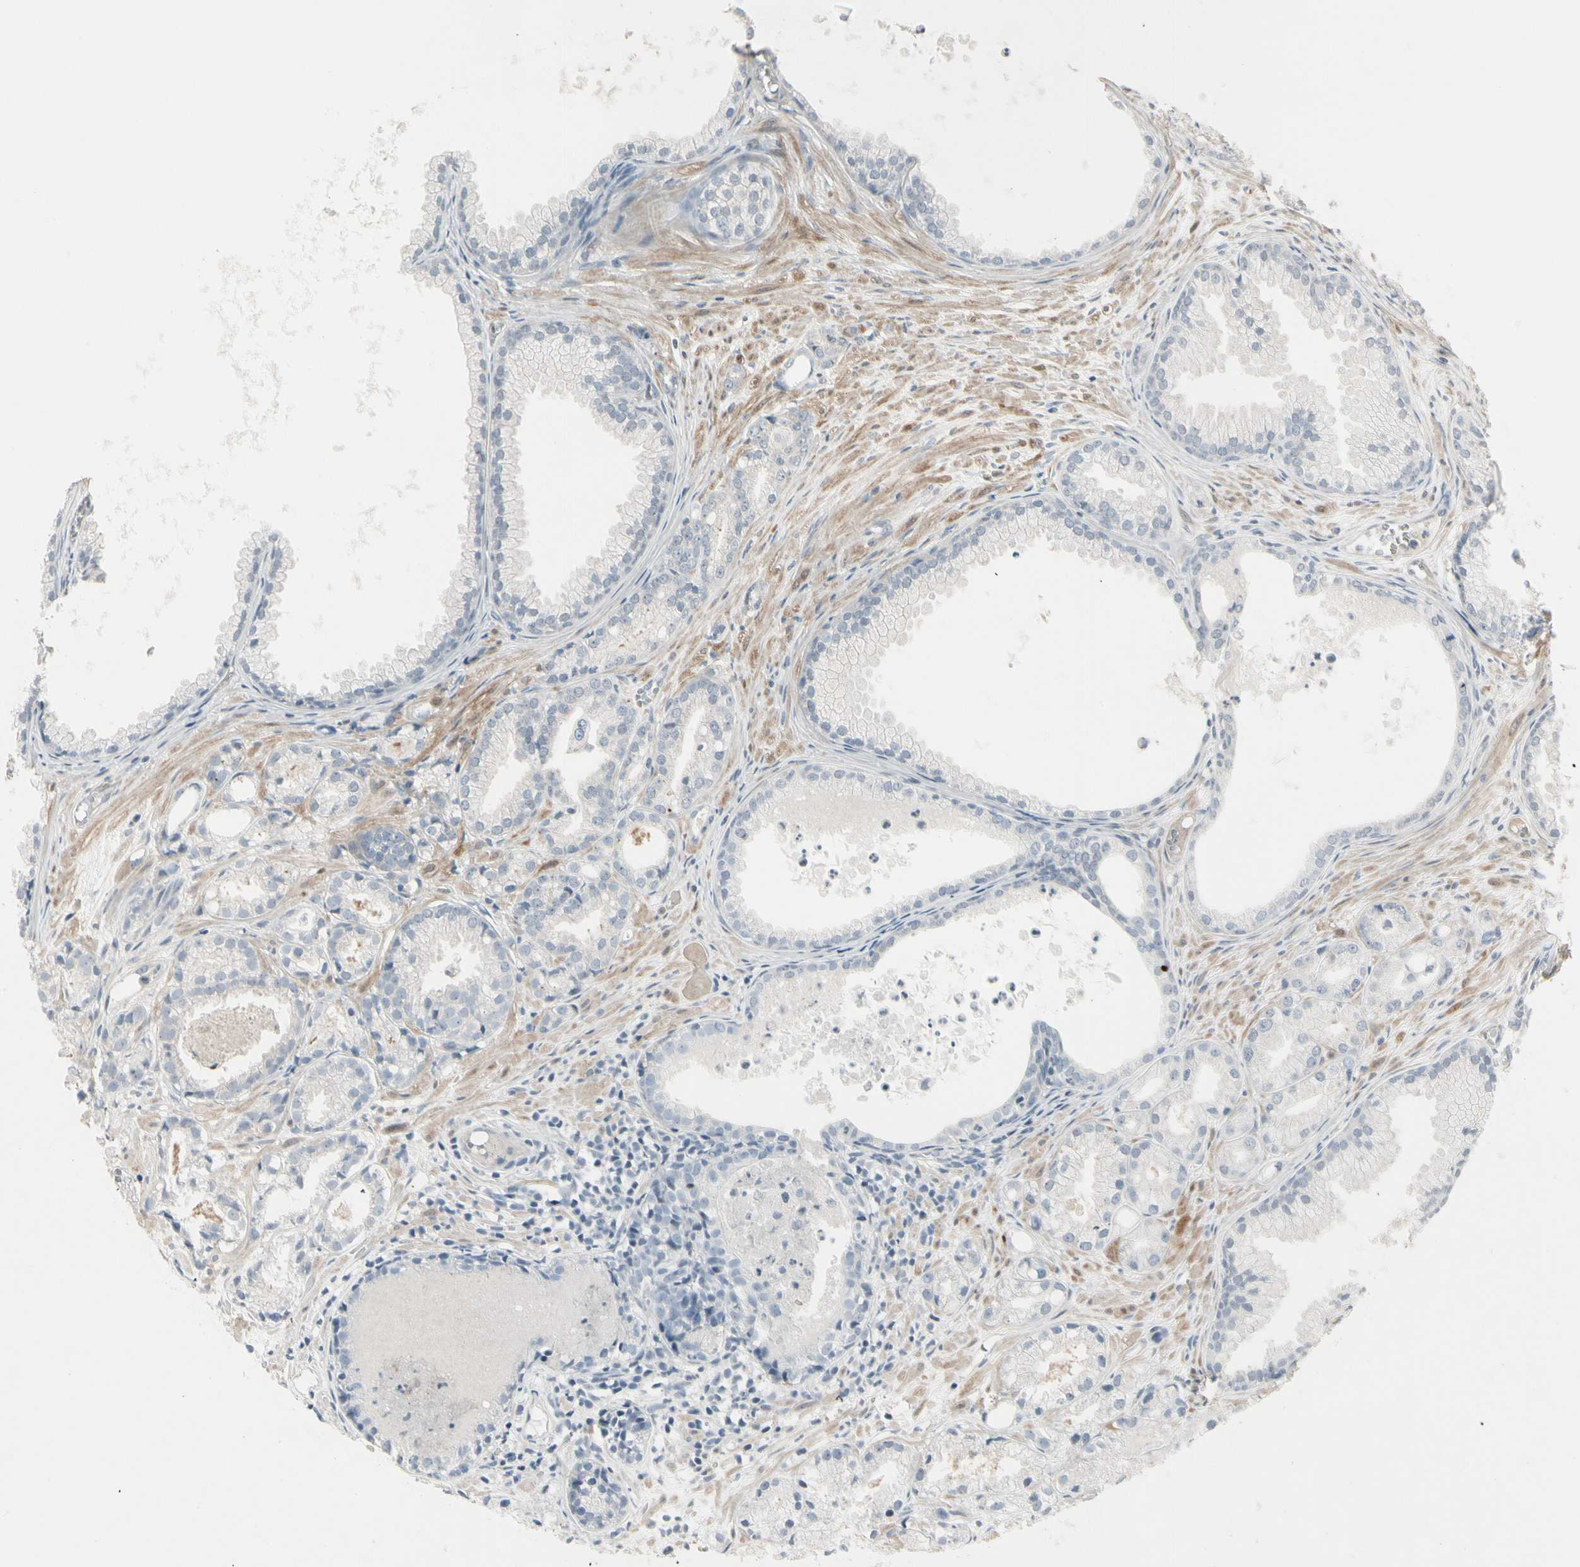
{"staining": {"intensity": "negative", "quantity": "none", "location": "none"}, "tissue": "prostate cancer", "cell_type": "Tumor cells", "image_type": "cancer", "snomed": [{"axis": "morphology", "description": "Adenocarcinoma, Low grade"}, {"axis": "topography", "description": "Prostate"}], "caption": "The image reveals no staining of tumor cells in prostate cancer (low-grade adenocarcinoma).", "gene": "DMPK", "patient": {"sex": "male", "age": 72}}